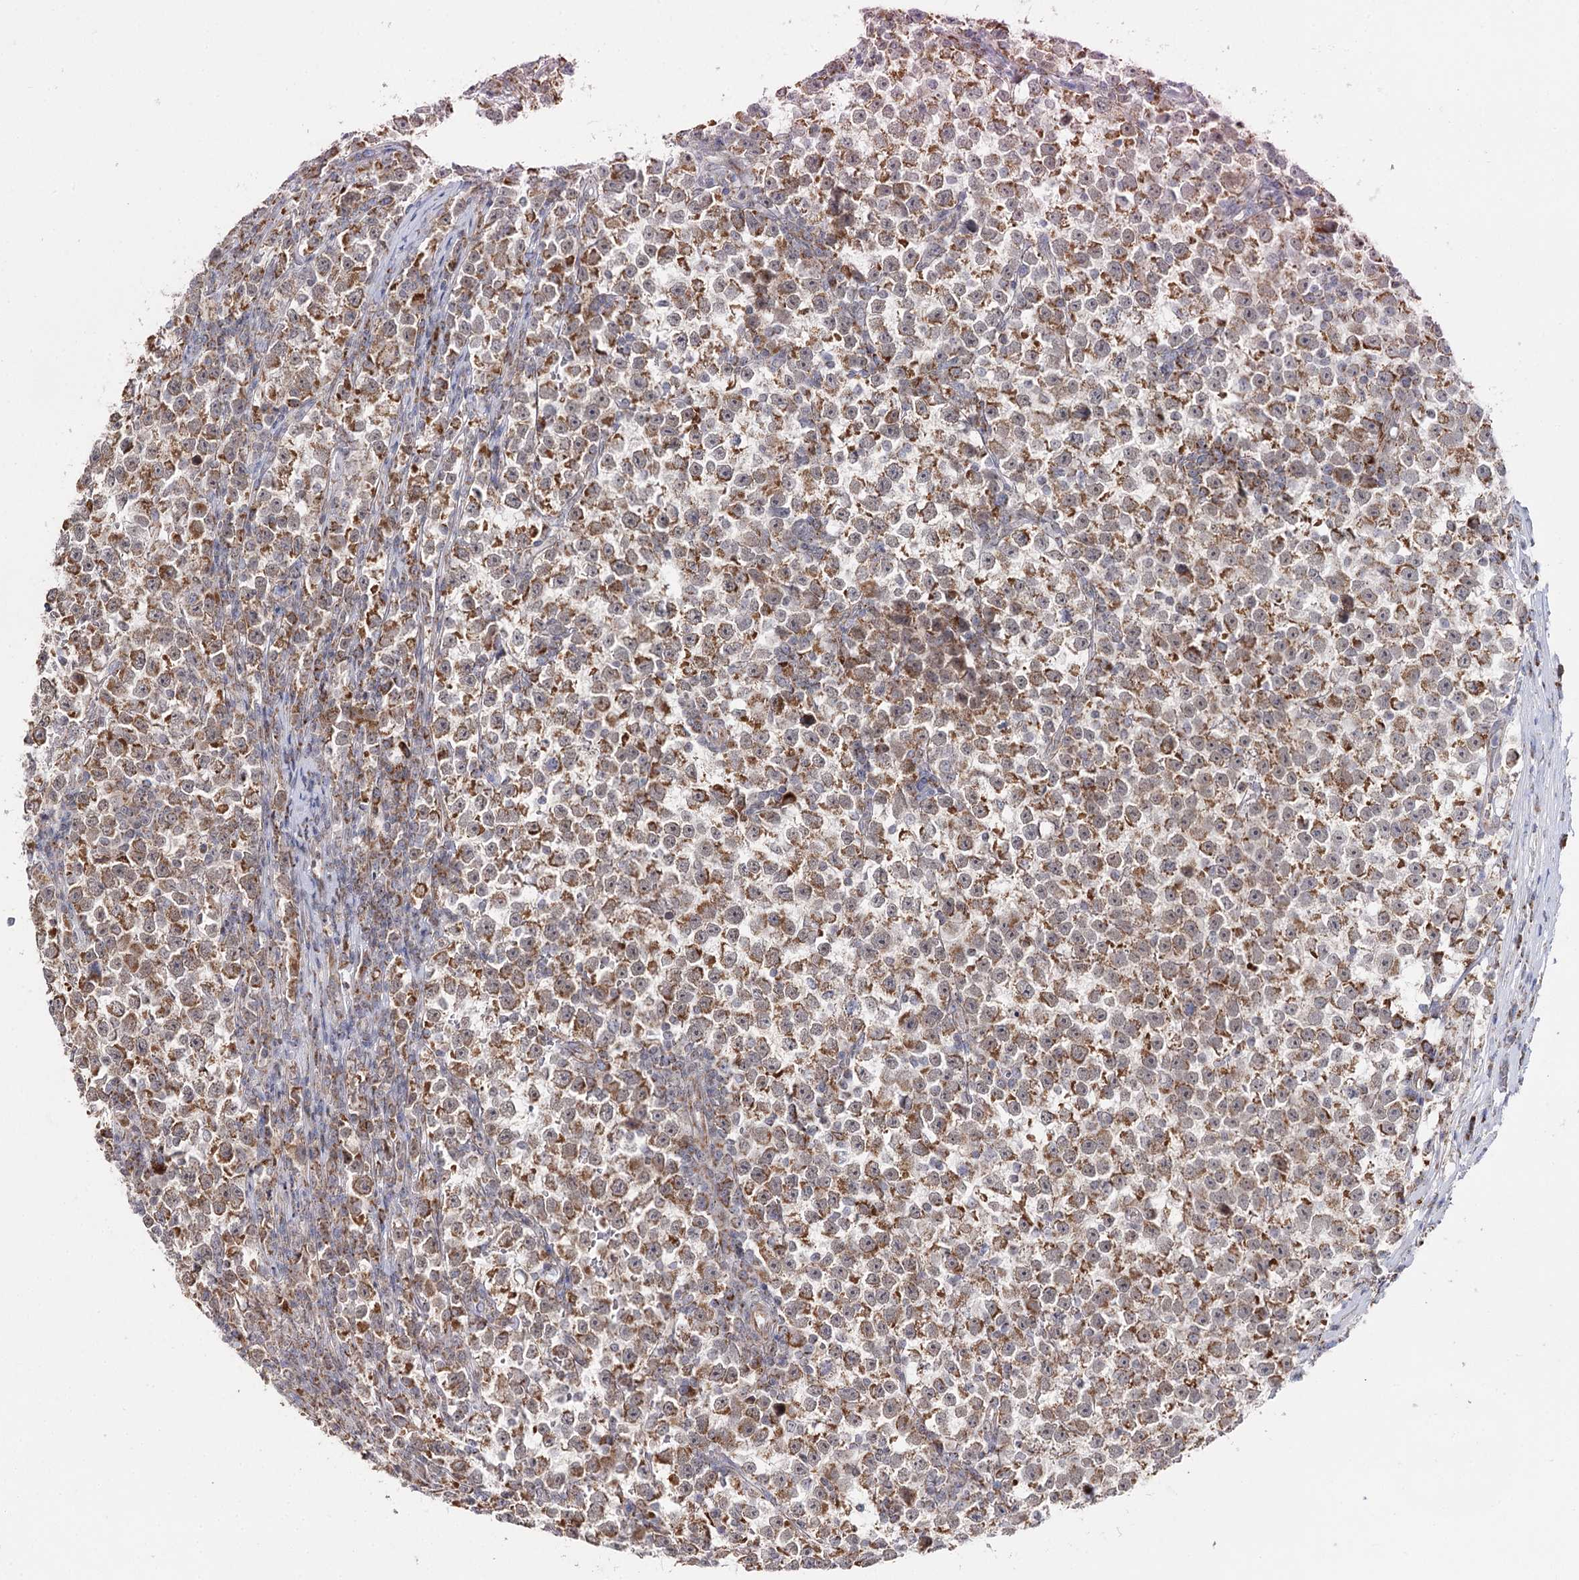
{"staining": {"intensity": "moderate", "quantity": ">75%", "location": "cytoplasmic/membranous"}, "tissue": "testis cancer", "cell_type": "Tumor cells", "image_type": "cancer", "snomed": [{"axis": "morphology", "description": "Normal tissue, NOS"}, {"axis": "morphology", "description": "Seminoma, NOS"}, {"axis": "topography", "description": "Testis"}], "caption": "Testis cancer (seminoma) tissue reveals moderate cytoplasmic/membranous expression in about >75% of tumor cells, visualized by immunohistochemistry. (Stains: DAB in brown, nuclei in blue, Microscopy: brightfield microscopy at high magnification).", "gene": "CBR4", "patient": {"sex": "male", "age": 43}}